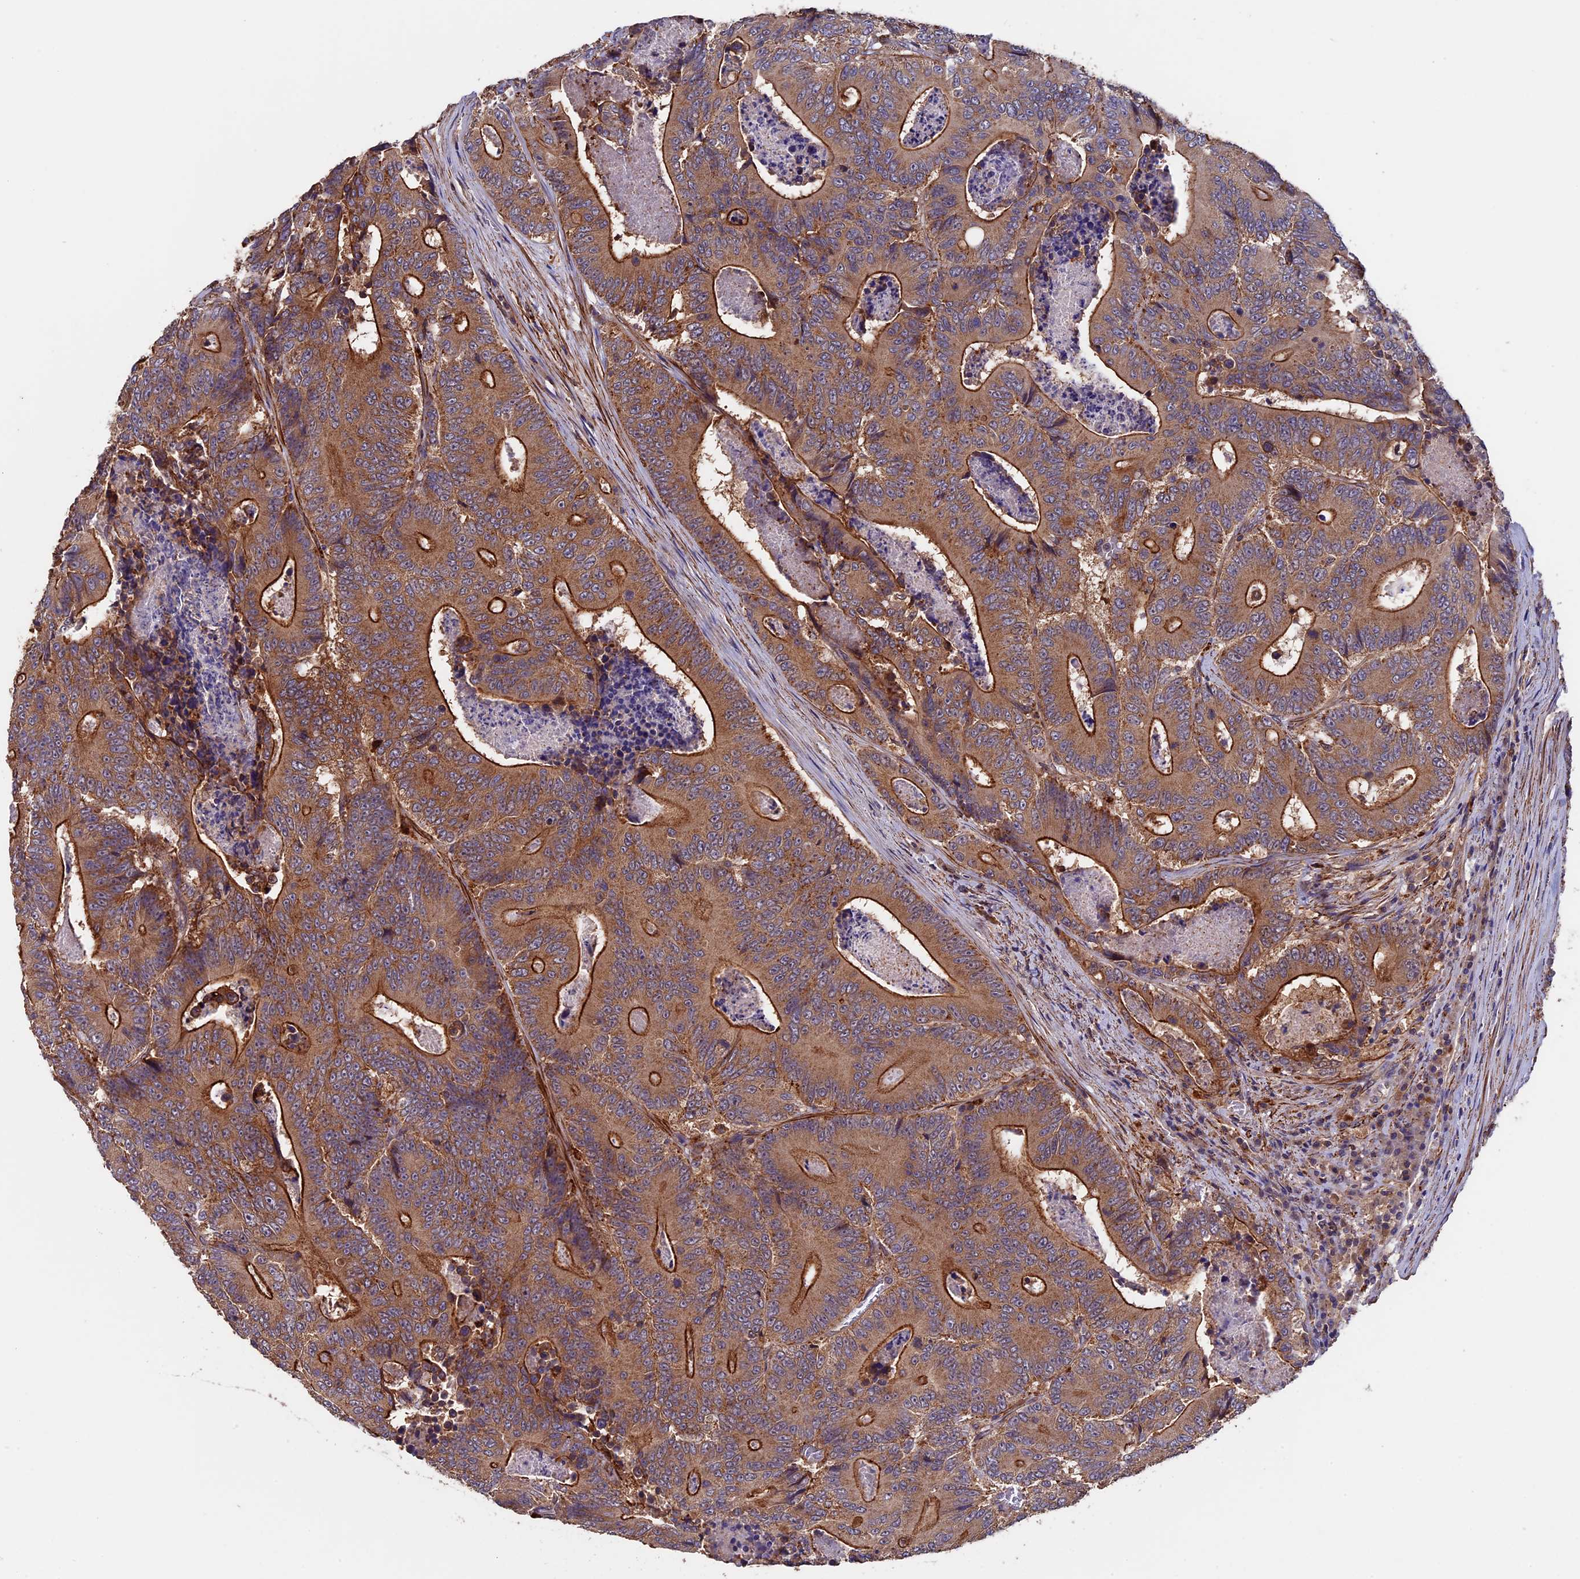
{"staining": {"intensity": "moderate", "quantity": ">75%", "location": "cytoplasmic/membranous"}, "tissue": "colorectal cancer", "cell_type": "Tumor cells", "image_type": "cancer", "snomed": [{"axis": "morphology", "description": "Adenocarcinoma, NOS"}, {"axis": "topography", "description": "Colon"}], "caption": "Immunohistochemical staining of colorectal cancer shows medium levels of moderate cytoplasmic/membranous protein staining in approximately >75% of tumor cells.", "gene": "SLC9A5", "patient": {"sex": "male", "age": 83}}